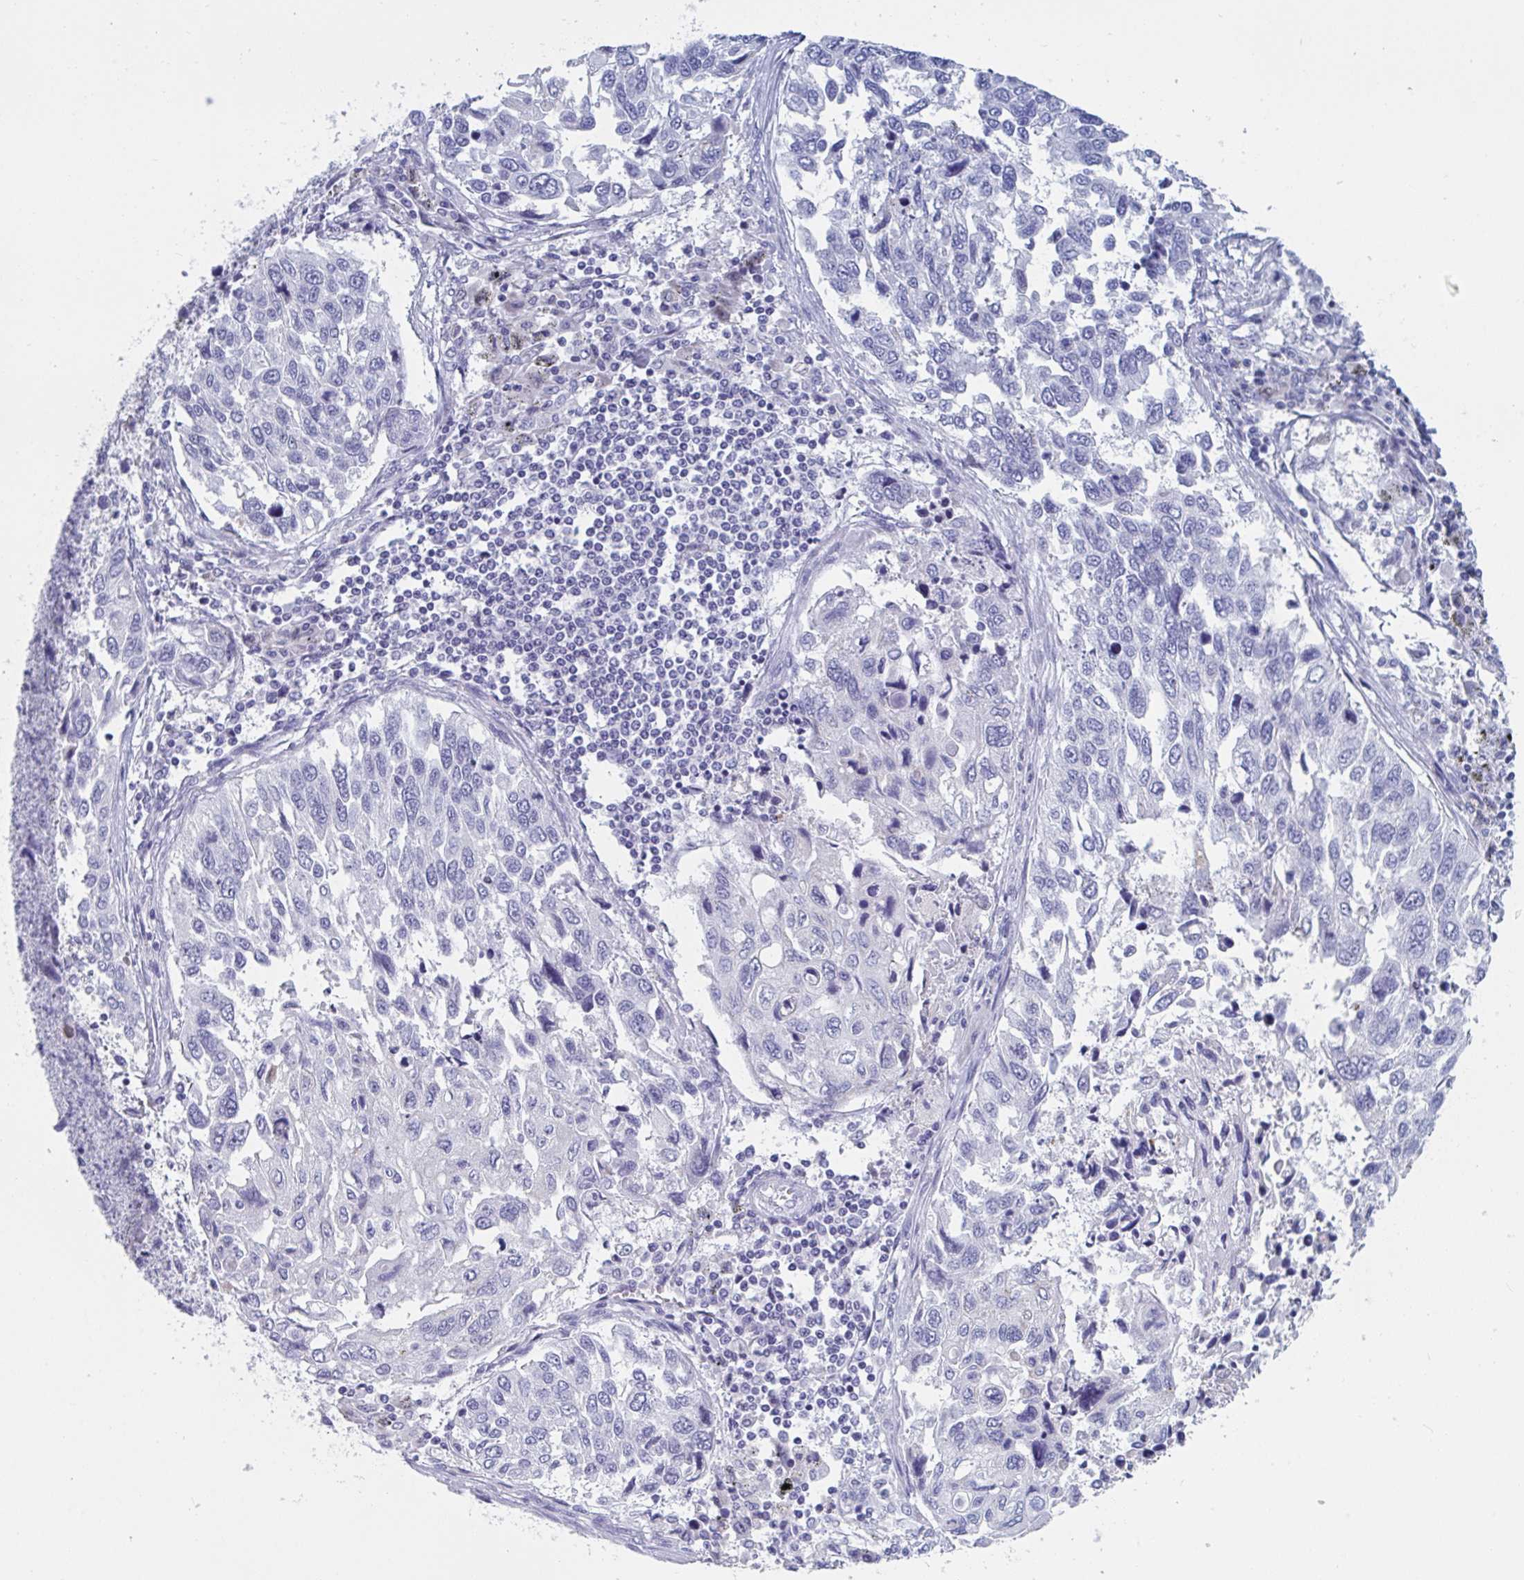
{"staining": {"intensity": "negative", "quantity": "none", "location": "none"}, "tissue": "lung cancer", "cell_type": "Tumor cells", "image_type": "cancer", "snomed": [{"axis": "morphology", "description": "Squamous cell carcinoma, NOS"}, {"axis": "topography", "description": "Lung"}], "caption": "Protein analysis of lung cancer reveals no significant positivity in tumor cells.", "gene": "NDUFC2", "patient": {"sex": "male", "age": 62}}